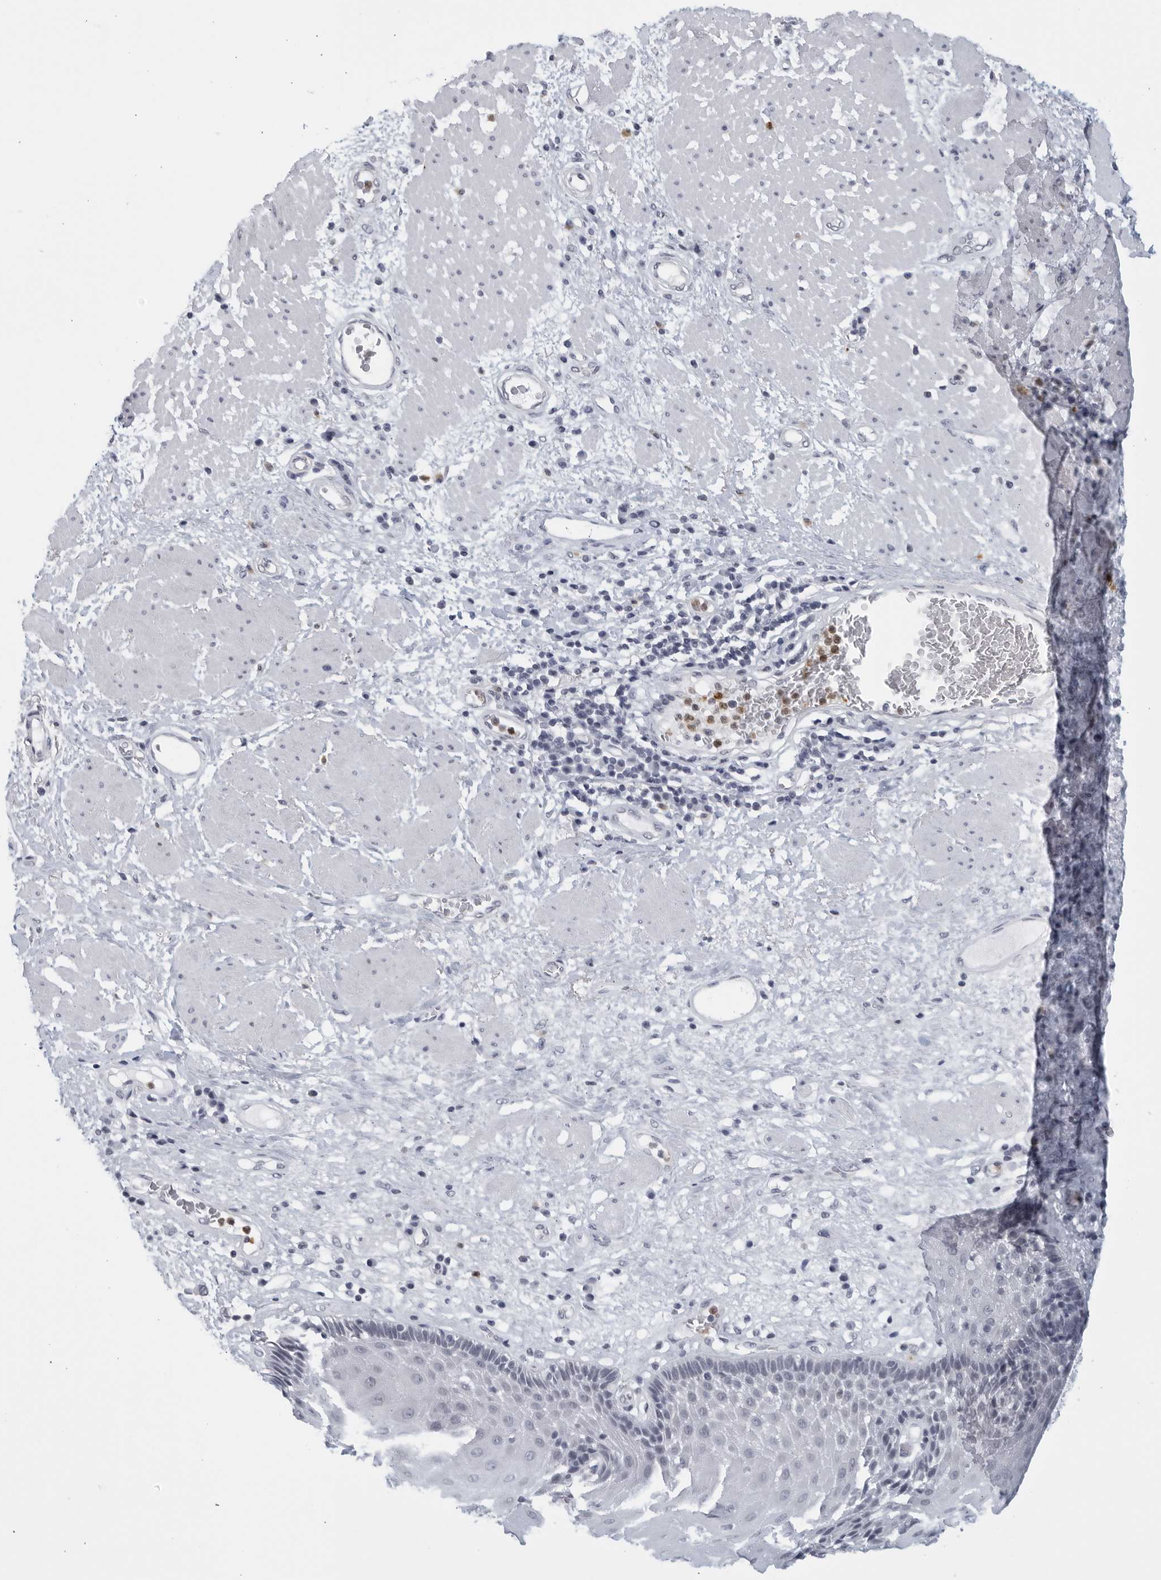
{"staining": {"intensity": "negative", "quantity": "none", "location": "none"}, "tissue": "esophagus", "cell_type": "Squamous epithelial cells", "image_type": "normal", "snomed": [{"axis": "morphology", "description": "Normal tissue, NOS"}, {"axis": "morphology", "description": "Adenocarcinoma, NOS"}, {"axis": "topography", "description": "Esophagus"}], "caption": "This is an IHC photomicrograph of normal esophagus. There is no staining in squamous epithelial cells.", "gene": "KLK7", "patient": {"sex": "male", "age": 62}}